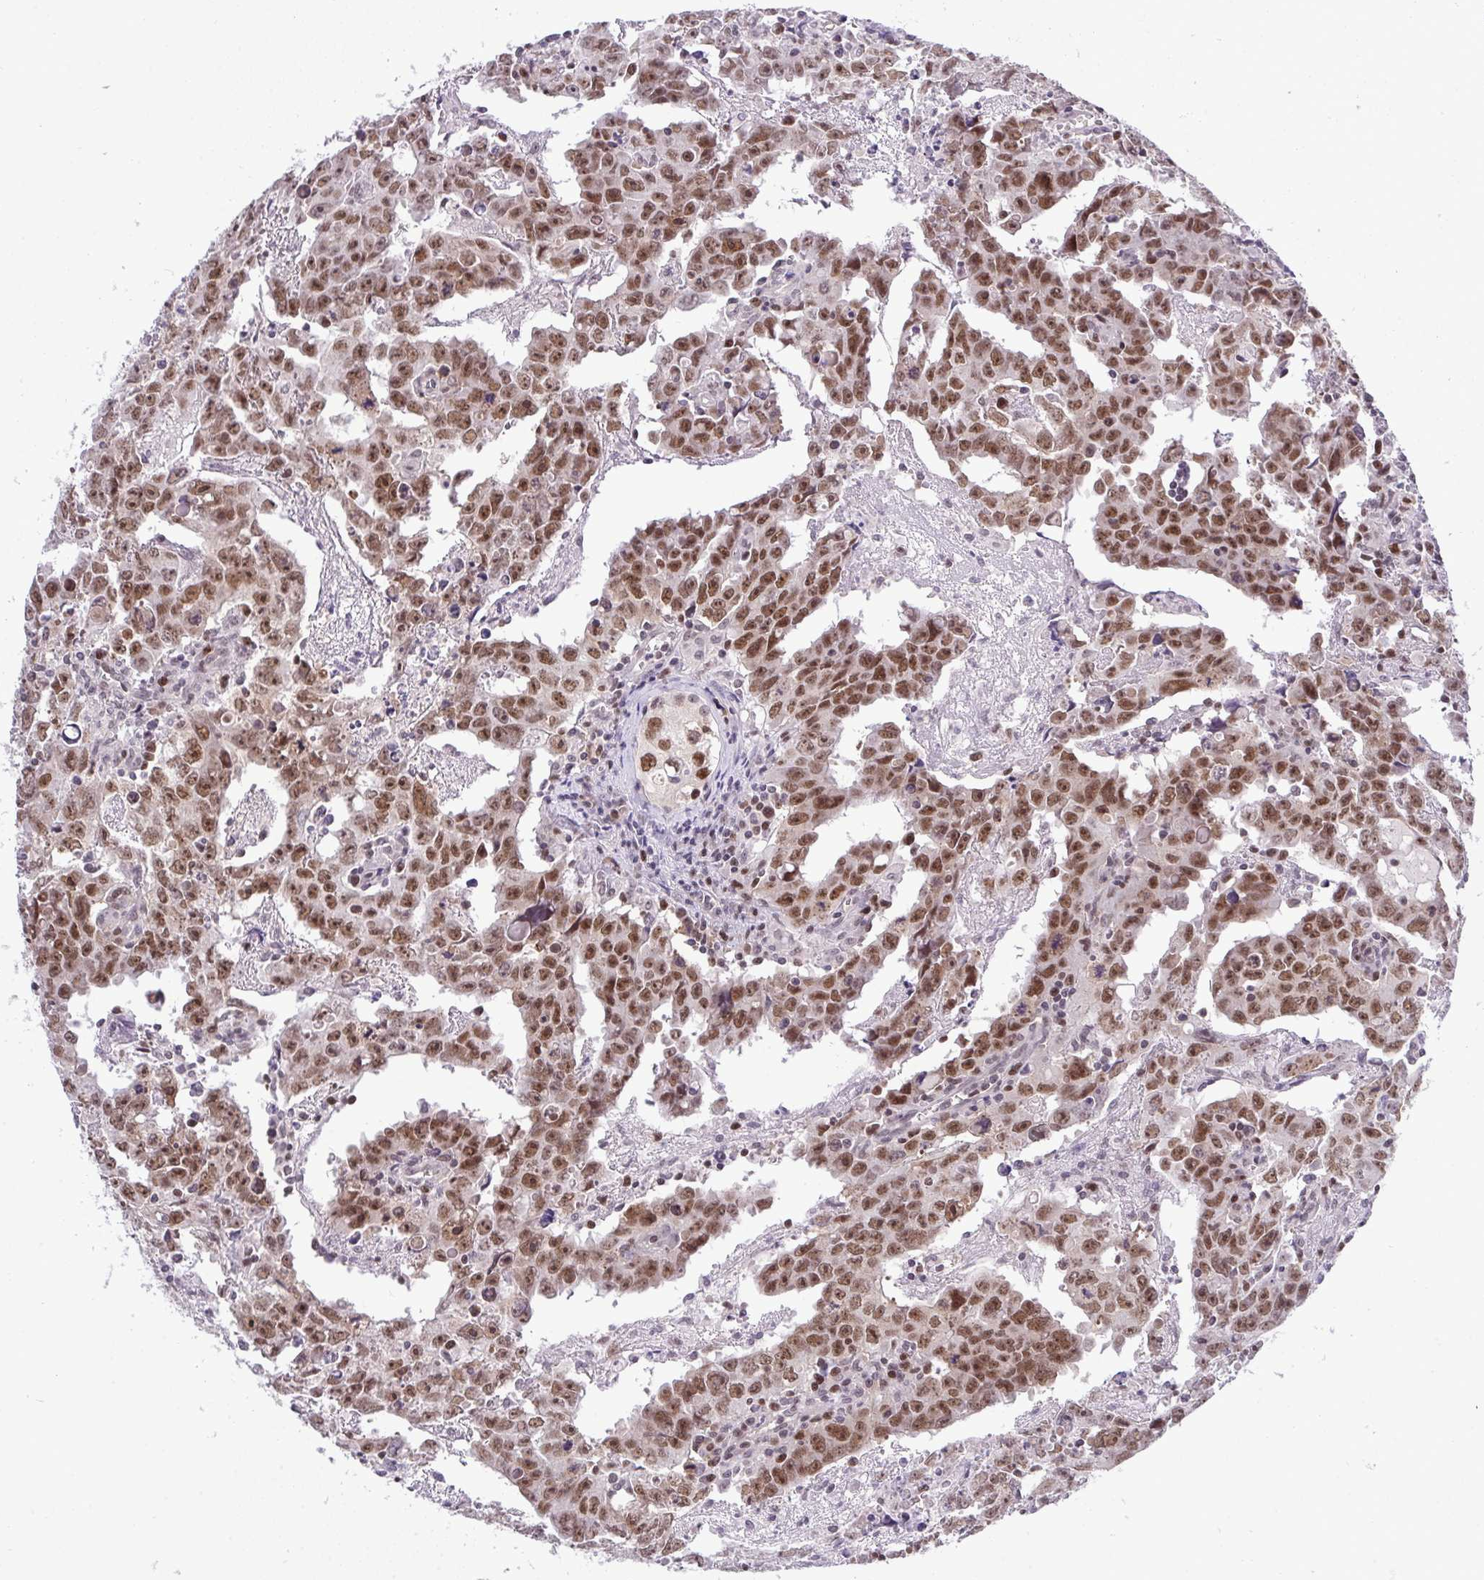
{"staining": {"intensity": "moderate", "quantity": ">75%", "location": "nuclear"}, "tissue": "testis cancer", "cell_type": "Tumor cells", "image_type": "cancer", "snomed": [{"axis": "morphology", "description": "Carcinoma, Embryonal, NOS"}, {"axis": "topography", "description": "Testis"}], "caption": "High-magnification brightfield microscopy of testis embryonal carcinoma stained with DAB (3,3'-diaminobenzidine) (brown) and counterstained with hematoxylin (blue). tumor cells exhibit moderate nuclear staining is appreciated in approximately>75% of cells. The protein of interest is shown in brown color, while the nuclei are stained blue.", "gene": "RFC4", "patient": {"sex": "male", "age": 22}}